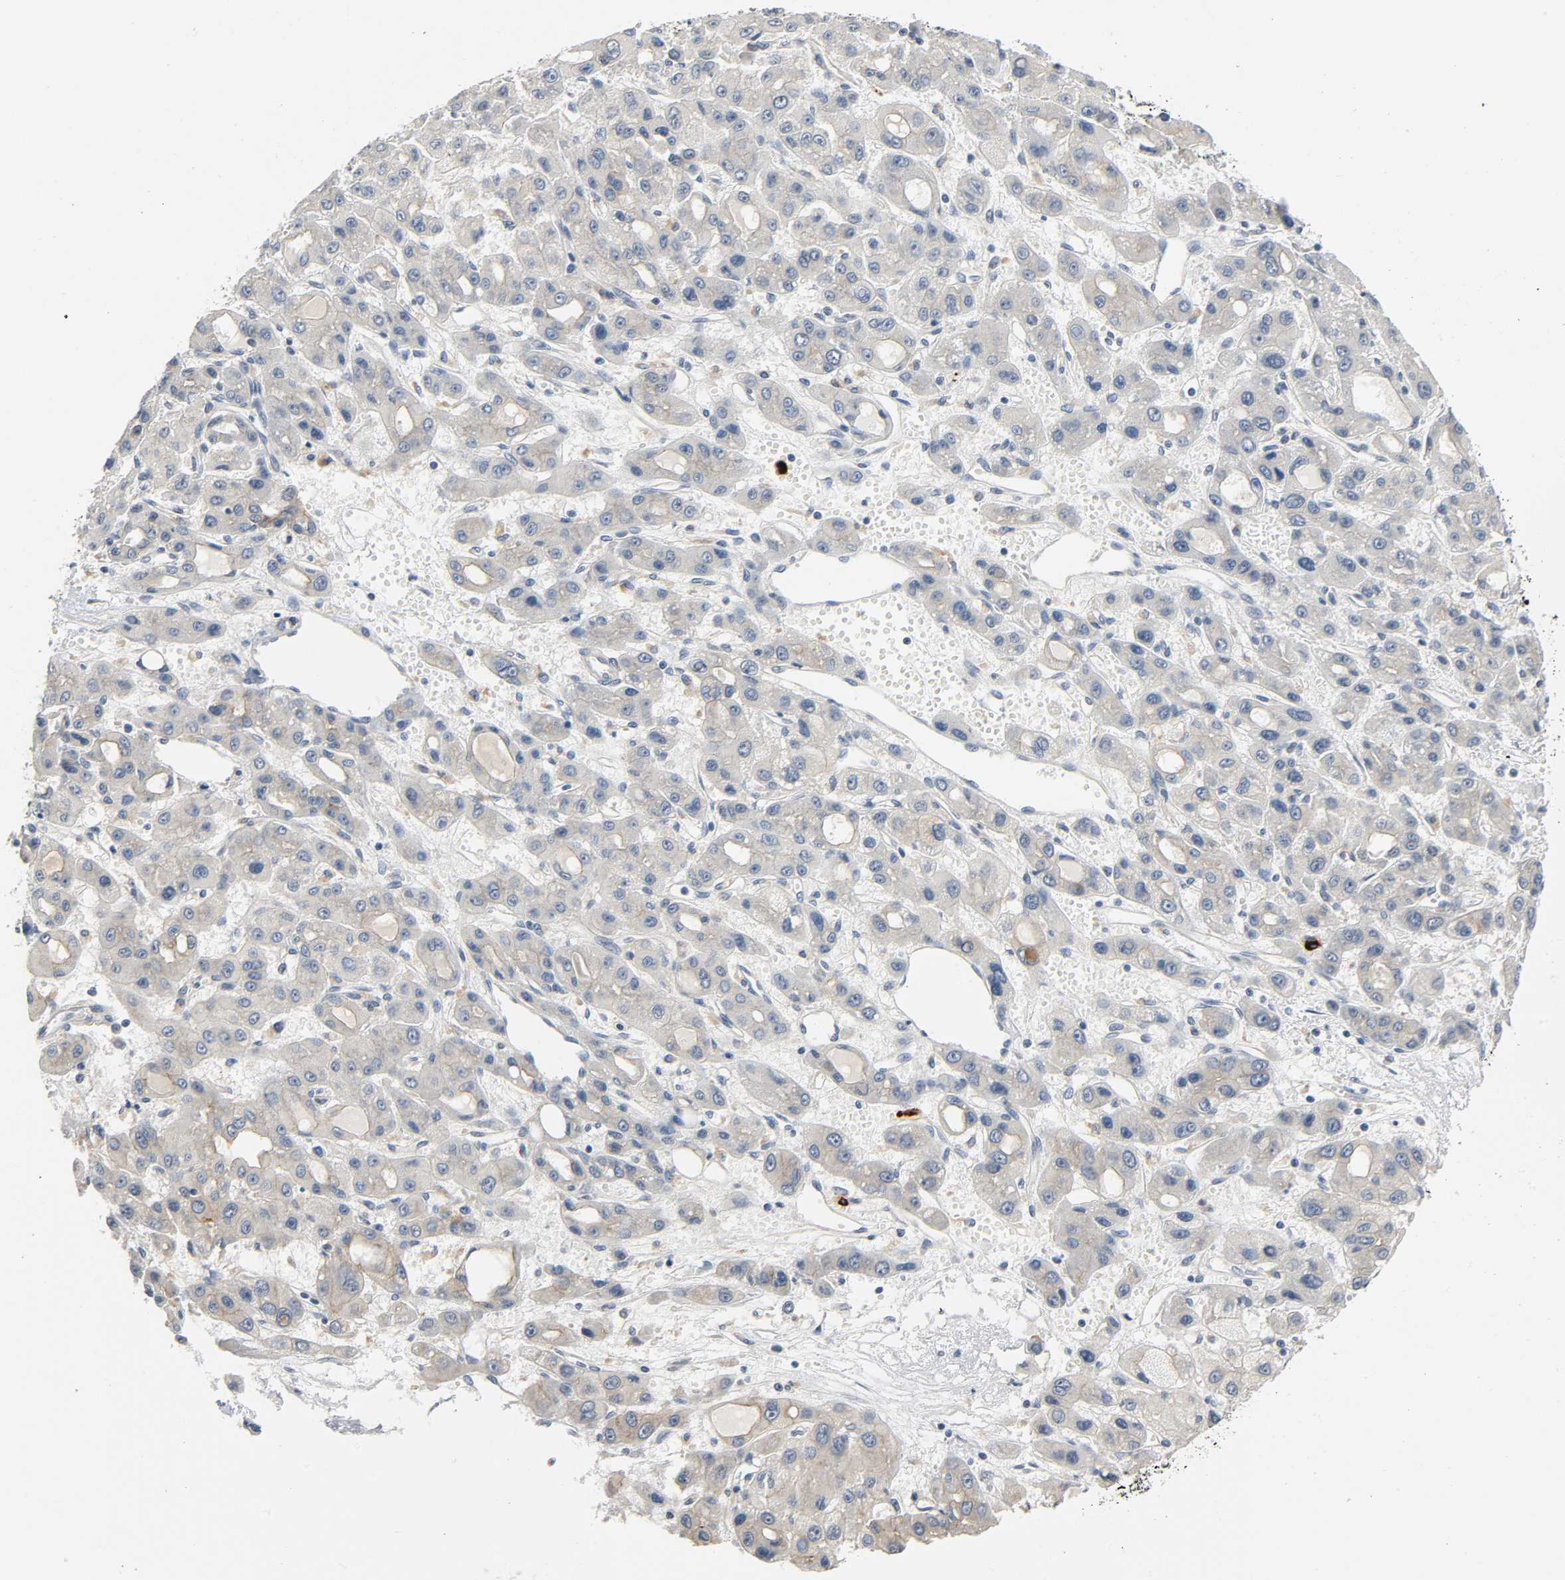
{"staining": {"intensity": "weak", "quantity": "25%-75%", "location": "cytoplasmic/membranous"}, "tissue": "liver cancer", "cell_type": "Tumor cells", "image_type": "cancer", "snomed": [{"axis": "morphology", "description": "Carcinoma, Hepatocellular, NOS"}, {"axis": "topography", "description": "Liver"}], "caption": "A micrograph of human liver hepatocellular carcinoma stained for a protein demonstrates weak cytoplasmic/membranous brown staining in tumor cells.", "gene": "LIMCH1", "patient": {"sex": "male", "age": 55}}